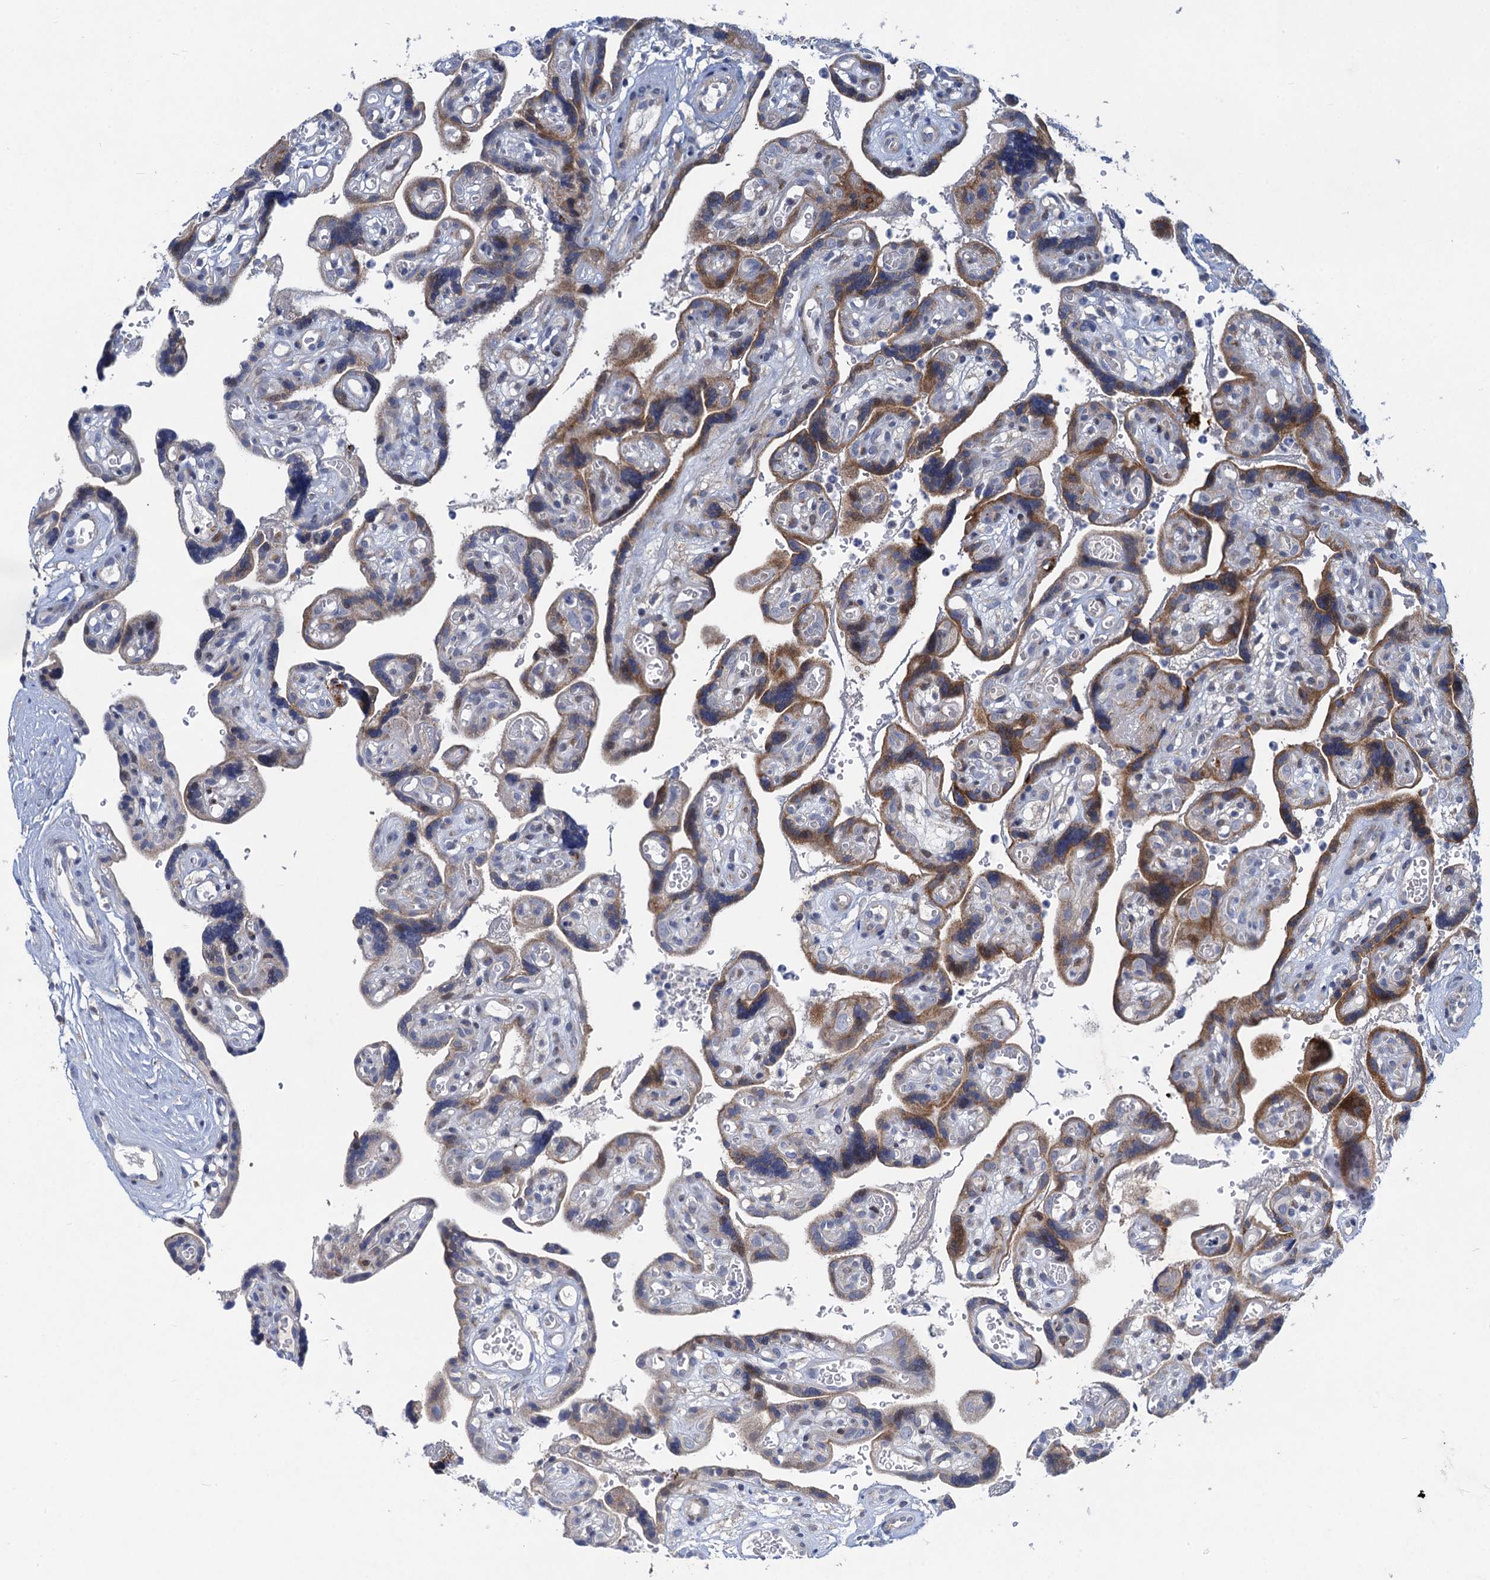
{"staining": {"intensity": "weak", "quantity": "<25%", "location": "cytoplasmic/membranous"}, "tissue": "placenta", "cell_type": "Decidual cells", "image_type": "normal", "snomed": [{"axis": "morphology", "description": "Normal tissue, NOS"}, {"axis": "topography", "description": "Placenta"}], "caption": "High power microscopy histopathology image of an immunohistochemistry (IHC) micrograph of normal placenta, revealing no significant expression in decidual cells.", "gene": "QPCTL", "patient": {"sex": "female", "age": 30}}